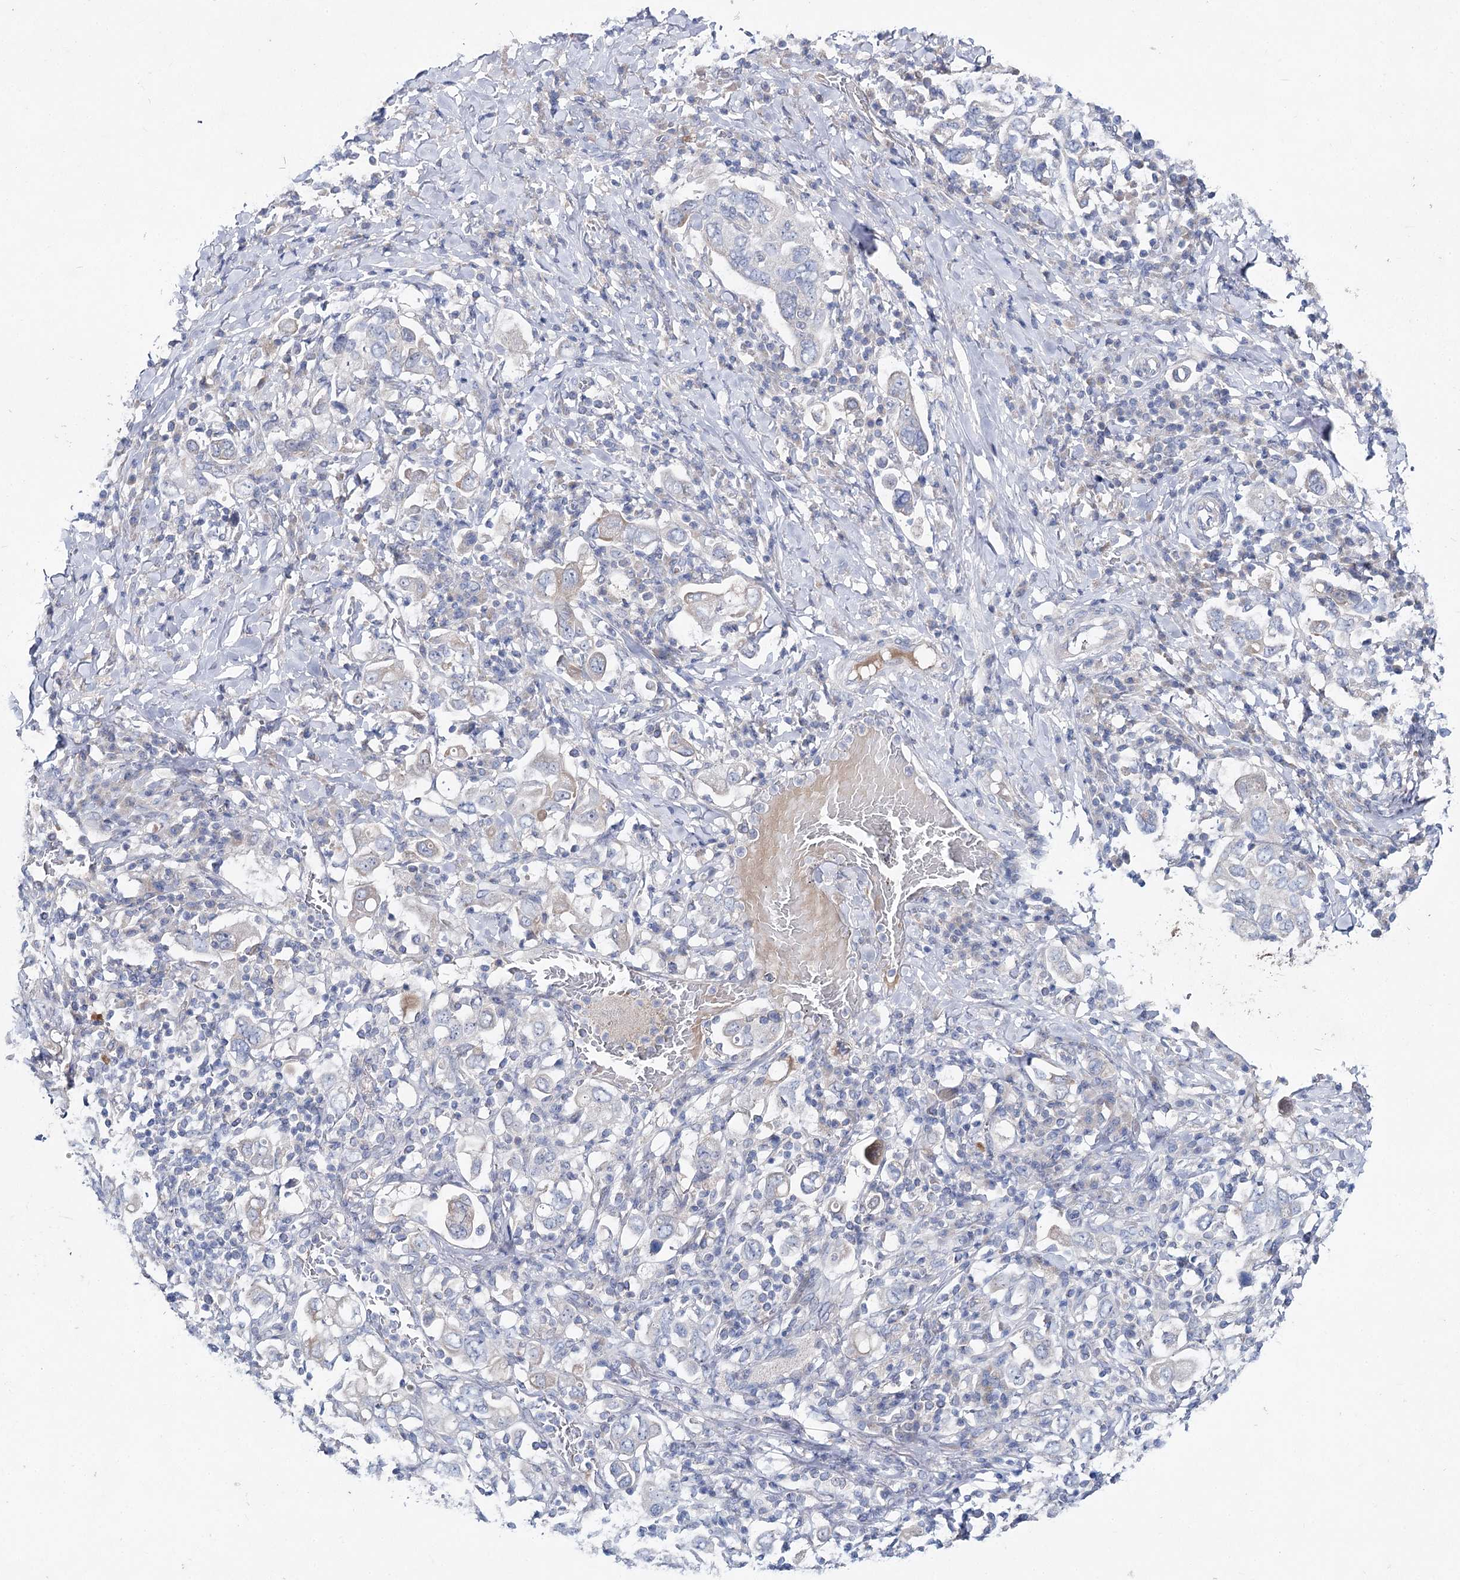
{"staining": {"intensity": "negative", "quantity": "none", "location": "none"}, "tissue": "stomach cancer", "cell_type": "Tumor cells", "image_type": "cancer", "snomed": [{"axis": "morphology", "description": "Adenocarcinoma, NOS"}, {"axis": "topography", "description": "Stomach, upper"}], "caption": "Immunohistochemistry photomicrograph of neoplastic tissue: adenocarcinoma (stomach) stained with DAB demonstrates no significant protein staining in tumor cells.", "gene": "LRRC14B", "patient": {"sex": "male", "age": 62}}